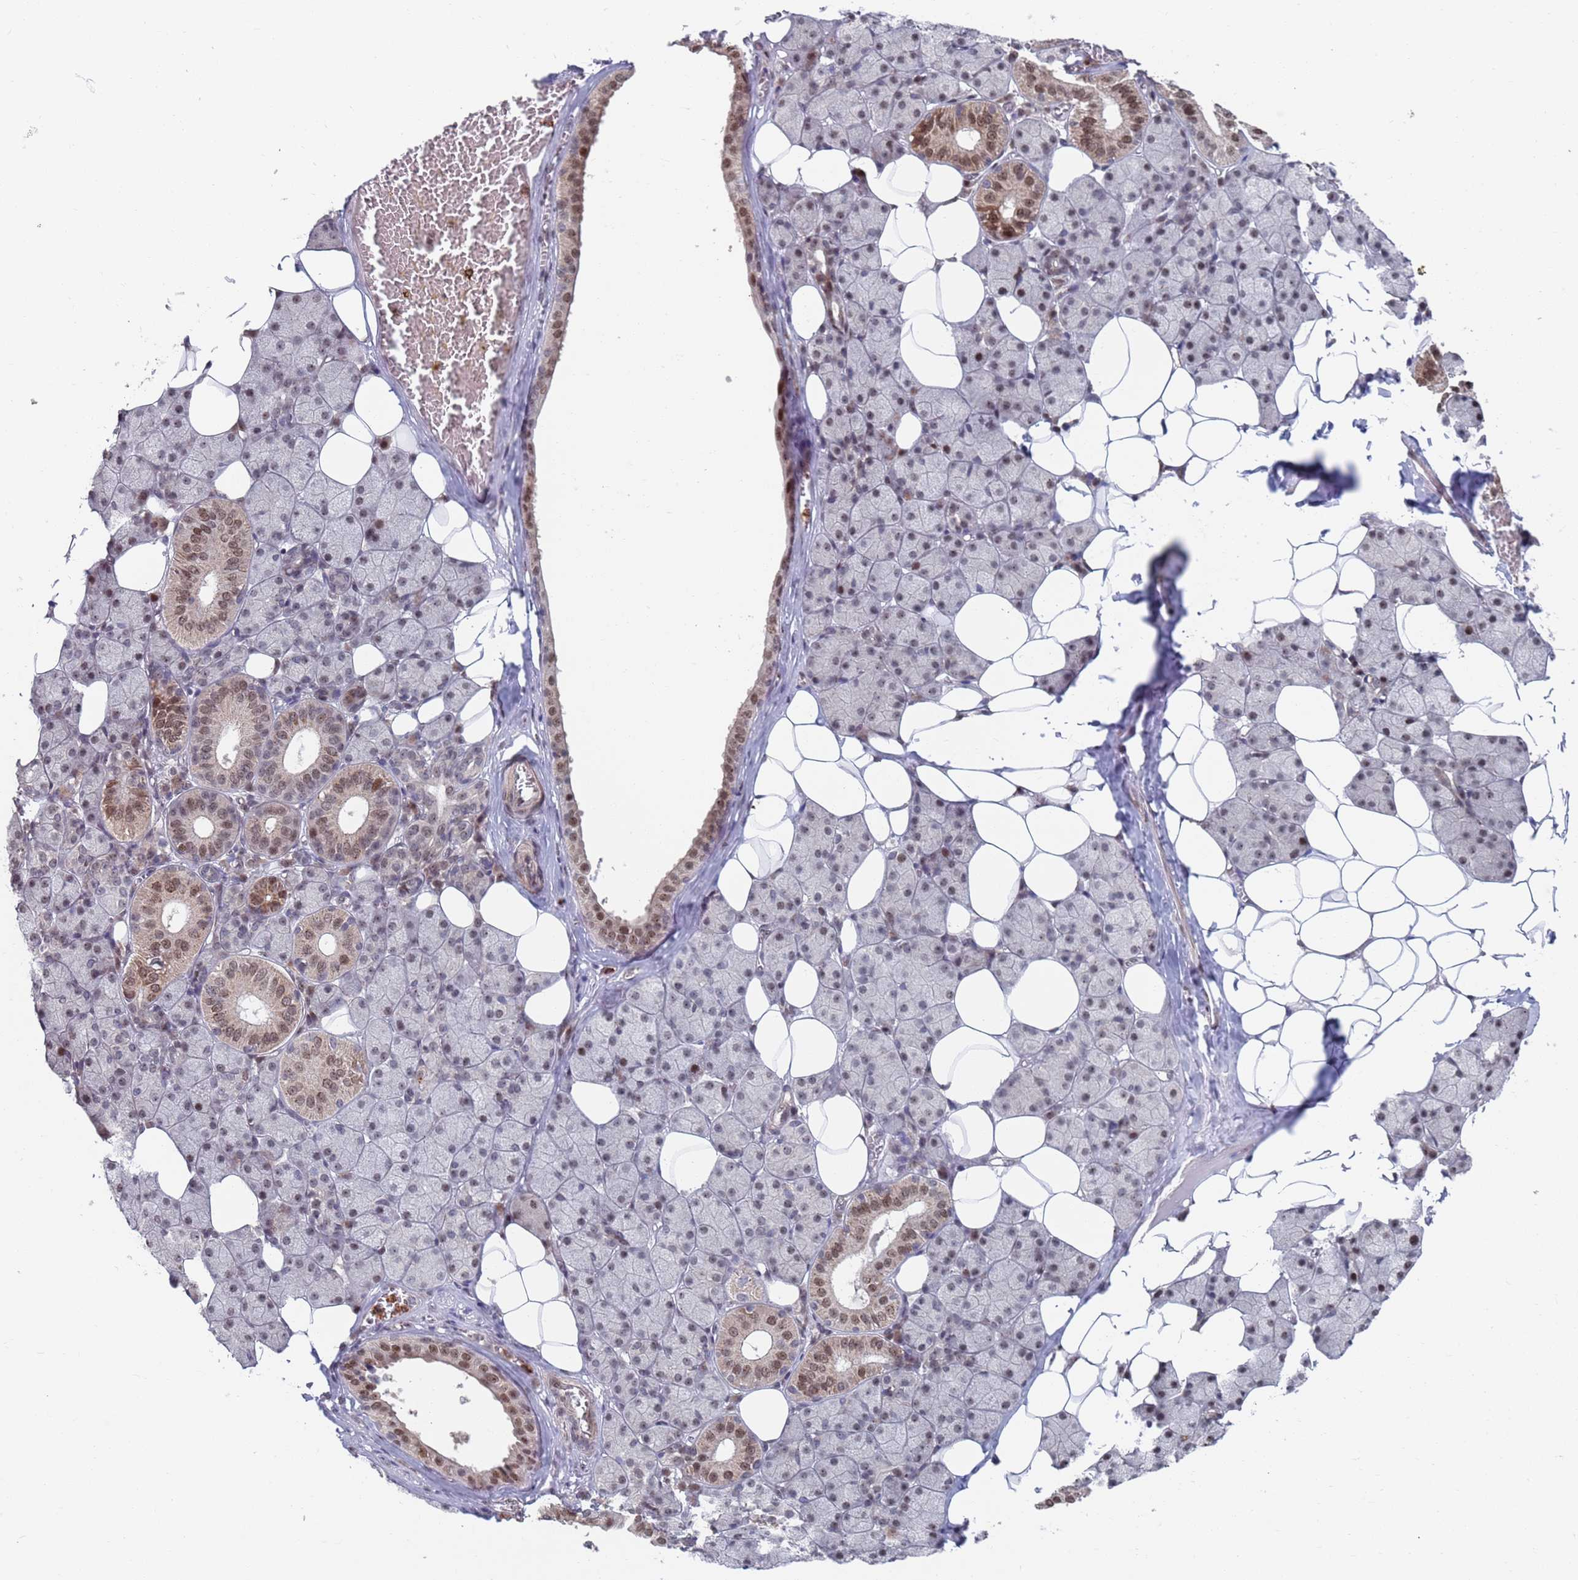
{"staining": {"intensity": "moderate", "quantity": "25%-75%", "location": "cytoplasmic/membranous,nuclear"}, "tissue": "salivary gland", "cell_type": "Glandular cells", "image_type": "normal", "snomed": [{"axis": "morphology", "description": "Normal tissue, NOS"}, {"axis": "topography", "description": "Salivary gland"}], "caption": "The micrograph displays staining of unremarkable salivary gland, revealing moderate cytoplasmic/membranous,nuclear protein positivity (brown color) within glandular cells.", "gene": "RPP25", "patient": {"sex": "female", "age": 33}}